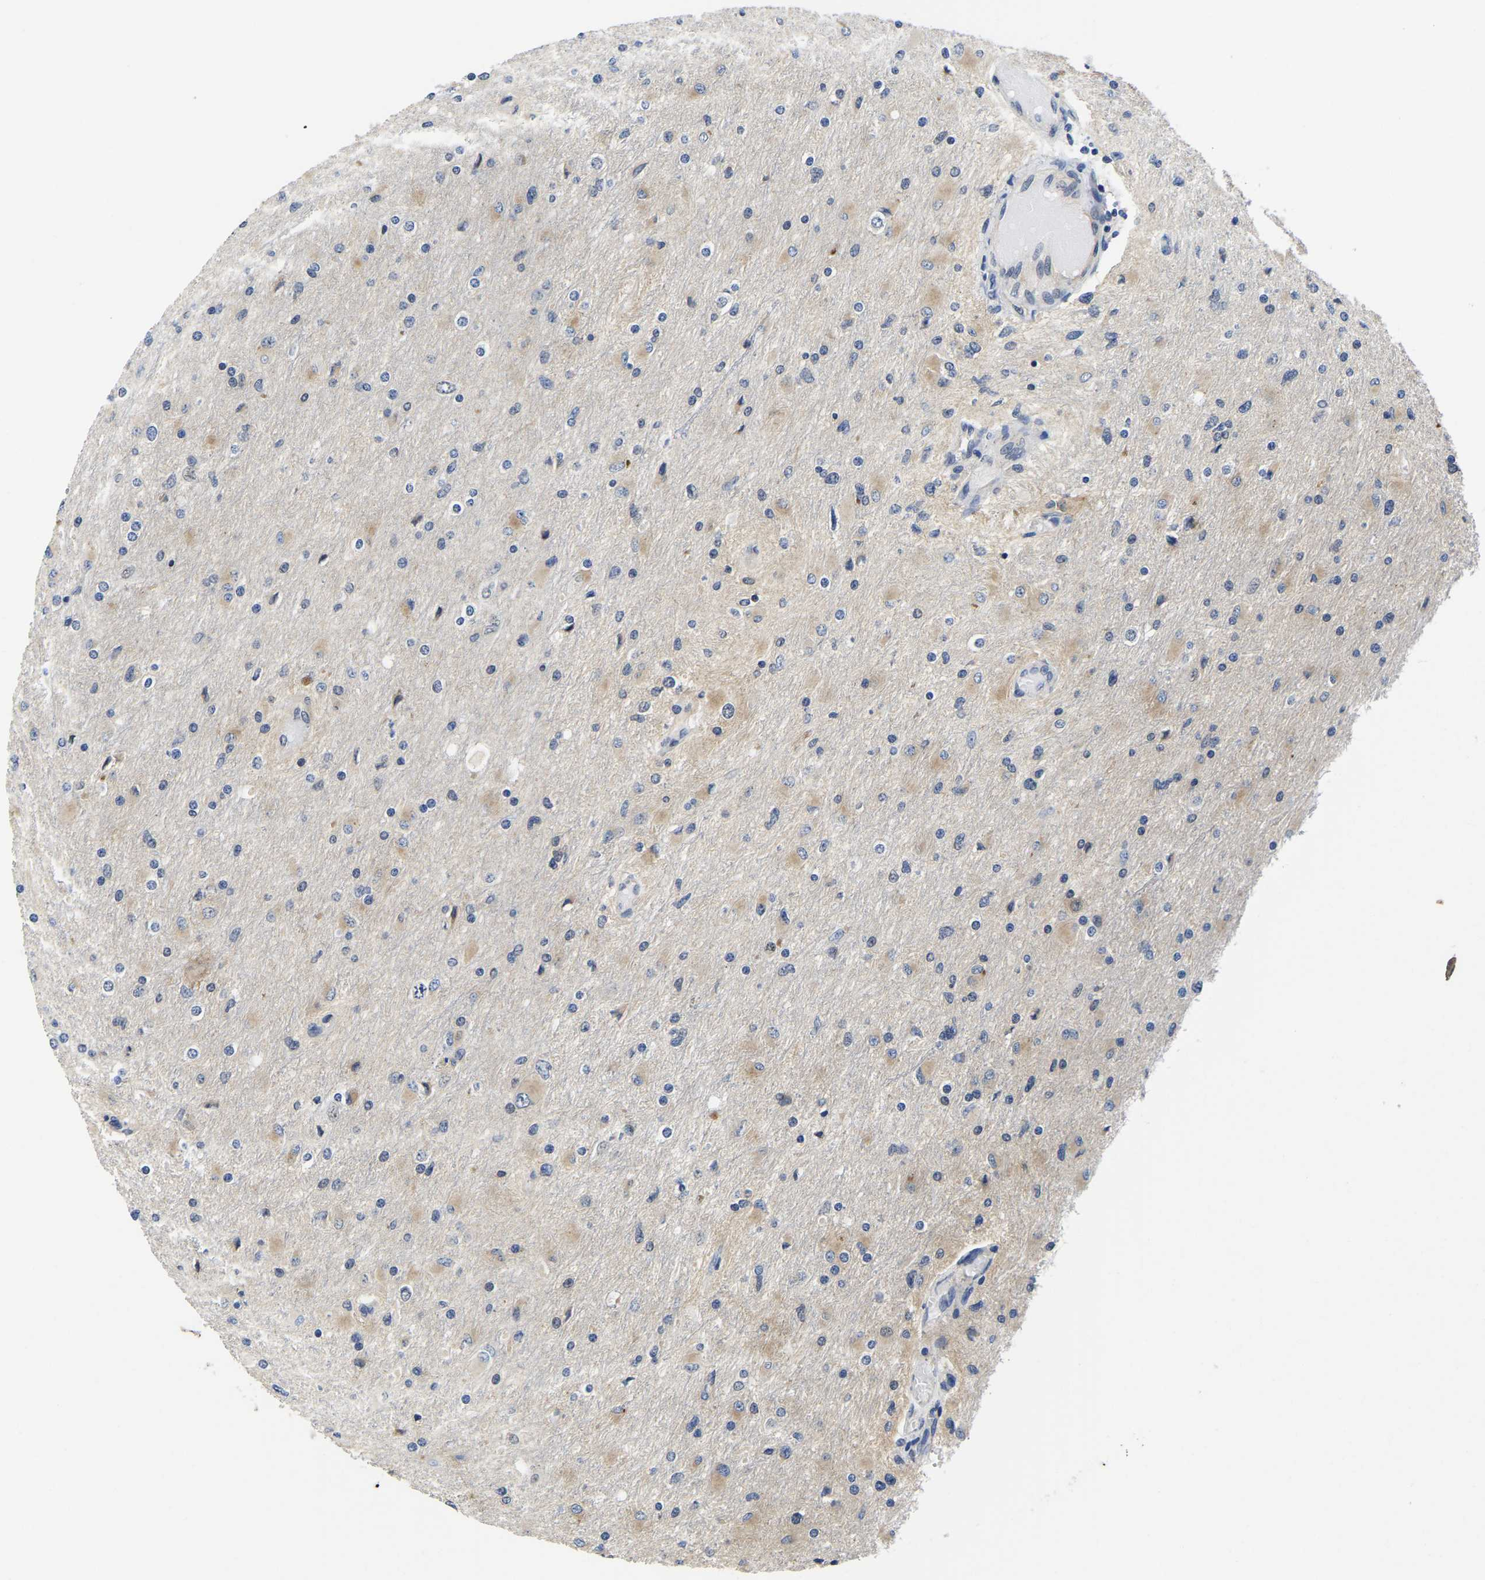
{"staining": {"intensity": "weak", "quantity": "25%-75%", "location": "cytoplasmic/membranous"}, "tissue": "glioma", "cell_type": "Tumor cells", "image_type": "cancer", "snomed": [{"axis": "morphology", "description": "Glioma, malignant, High grade"}, {"axis": "topography", "description": "Cerebral cortex"}], "caption": "Approximately 25%-75% of tumor cells in human high-grade glioma (malignant) exhibit weak cytoplasmic/membranous protein expression as visualized by brown immunohistochemical staining.", "gene": "MCOLN2", "patient": {"sex": "female", "age": 36}}